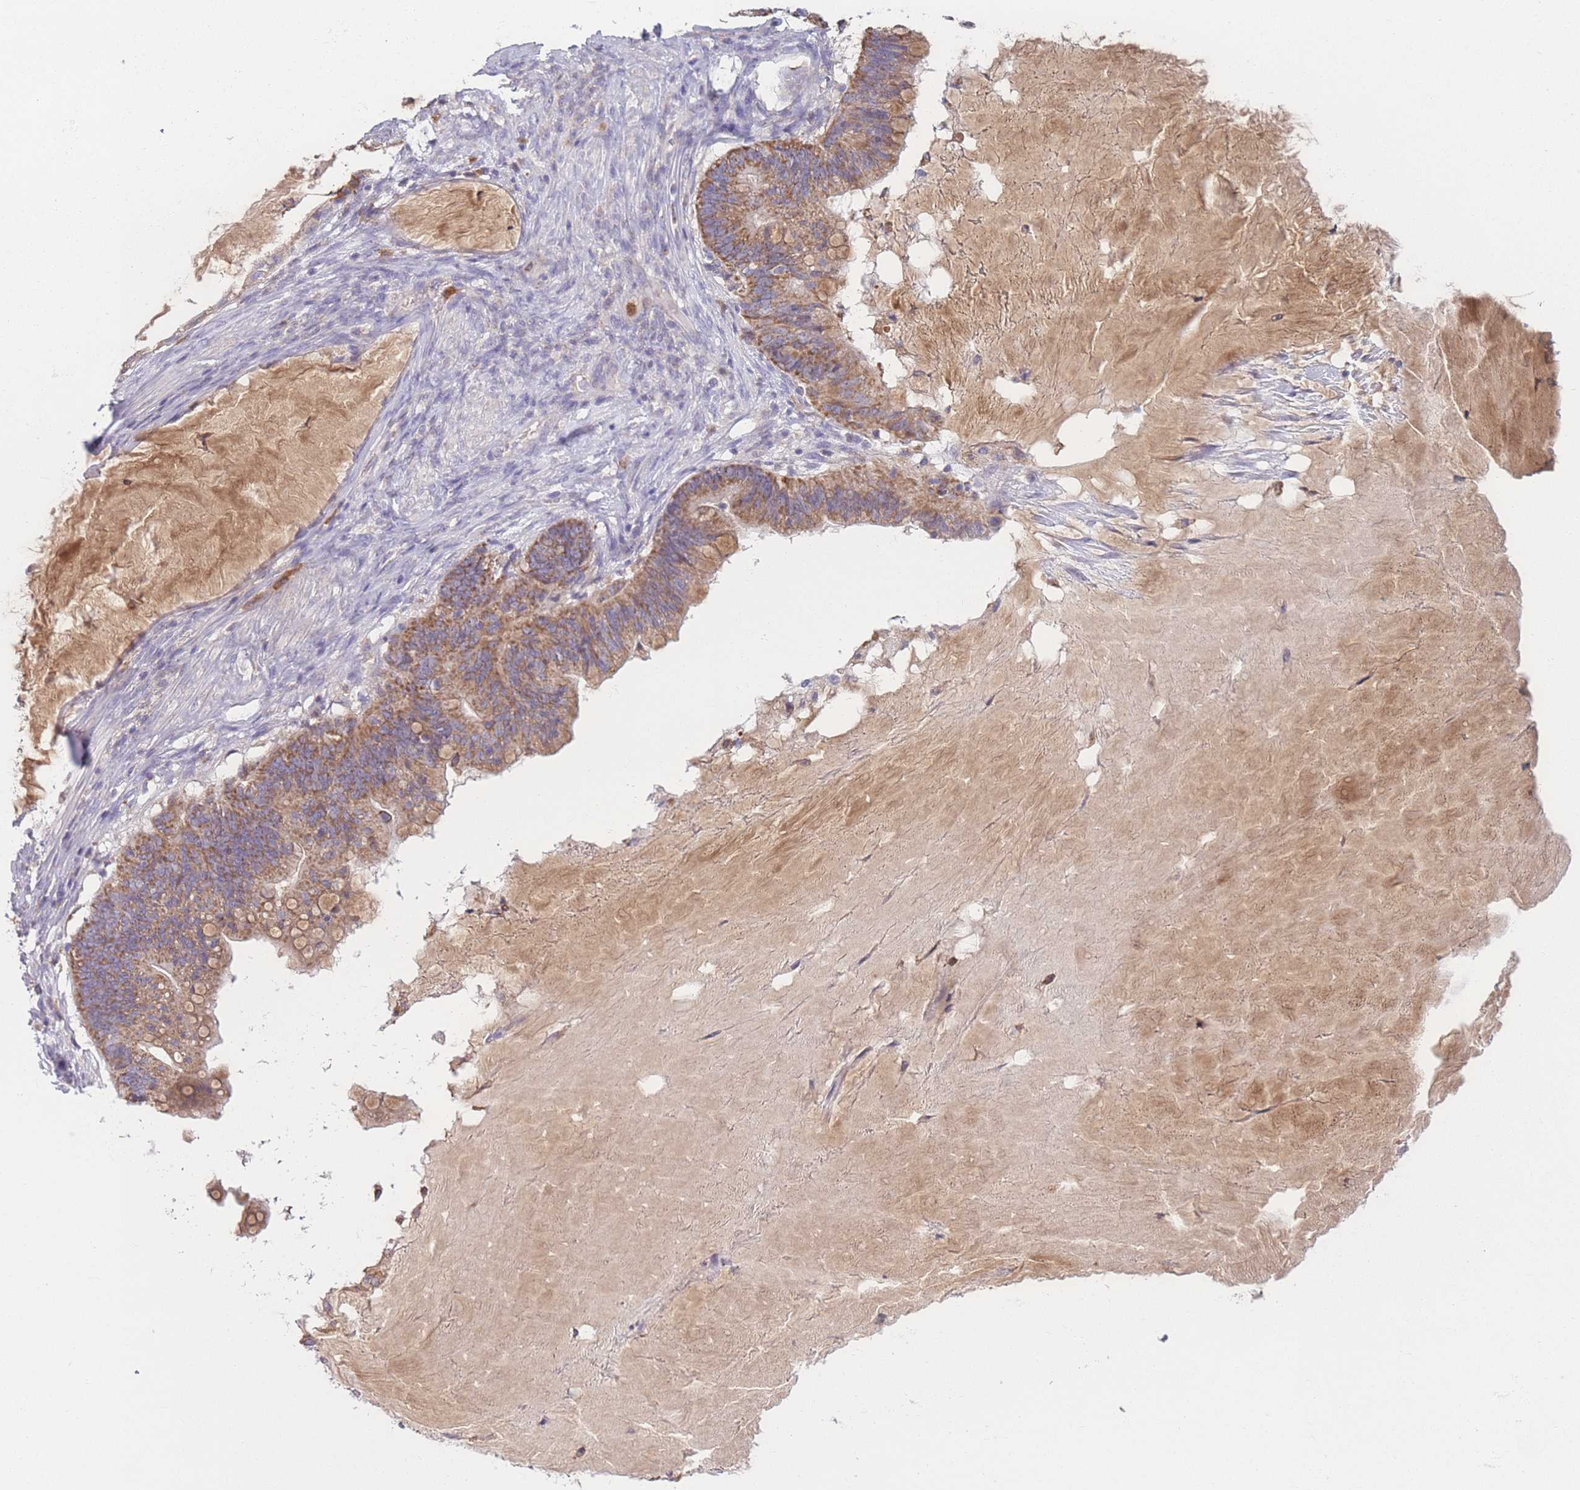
{"staining": {"intensity": "moderate", "quantity": ">75%", "location": "cytoplasmic/membranous"}, "tissue": "ovarian cancer", "cell_type": "Tumor cells", "image_type": "cancer", "snomed": [{"axis": "morphology", "description": "Cystadenocarcinoma, mucinous, NOS"}, {"axis": "topography", "description": "Ovary"}], "caption": "Protein staining of ovarian cancer (mucinous cystadenocarcinoma) tissue demonstrates moderate cytoplasmic/membranous positivity in about >75% of tumor cells.", "gene": "PRAM1", "patient": {"sex": "female", "age": 61}}